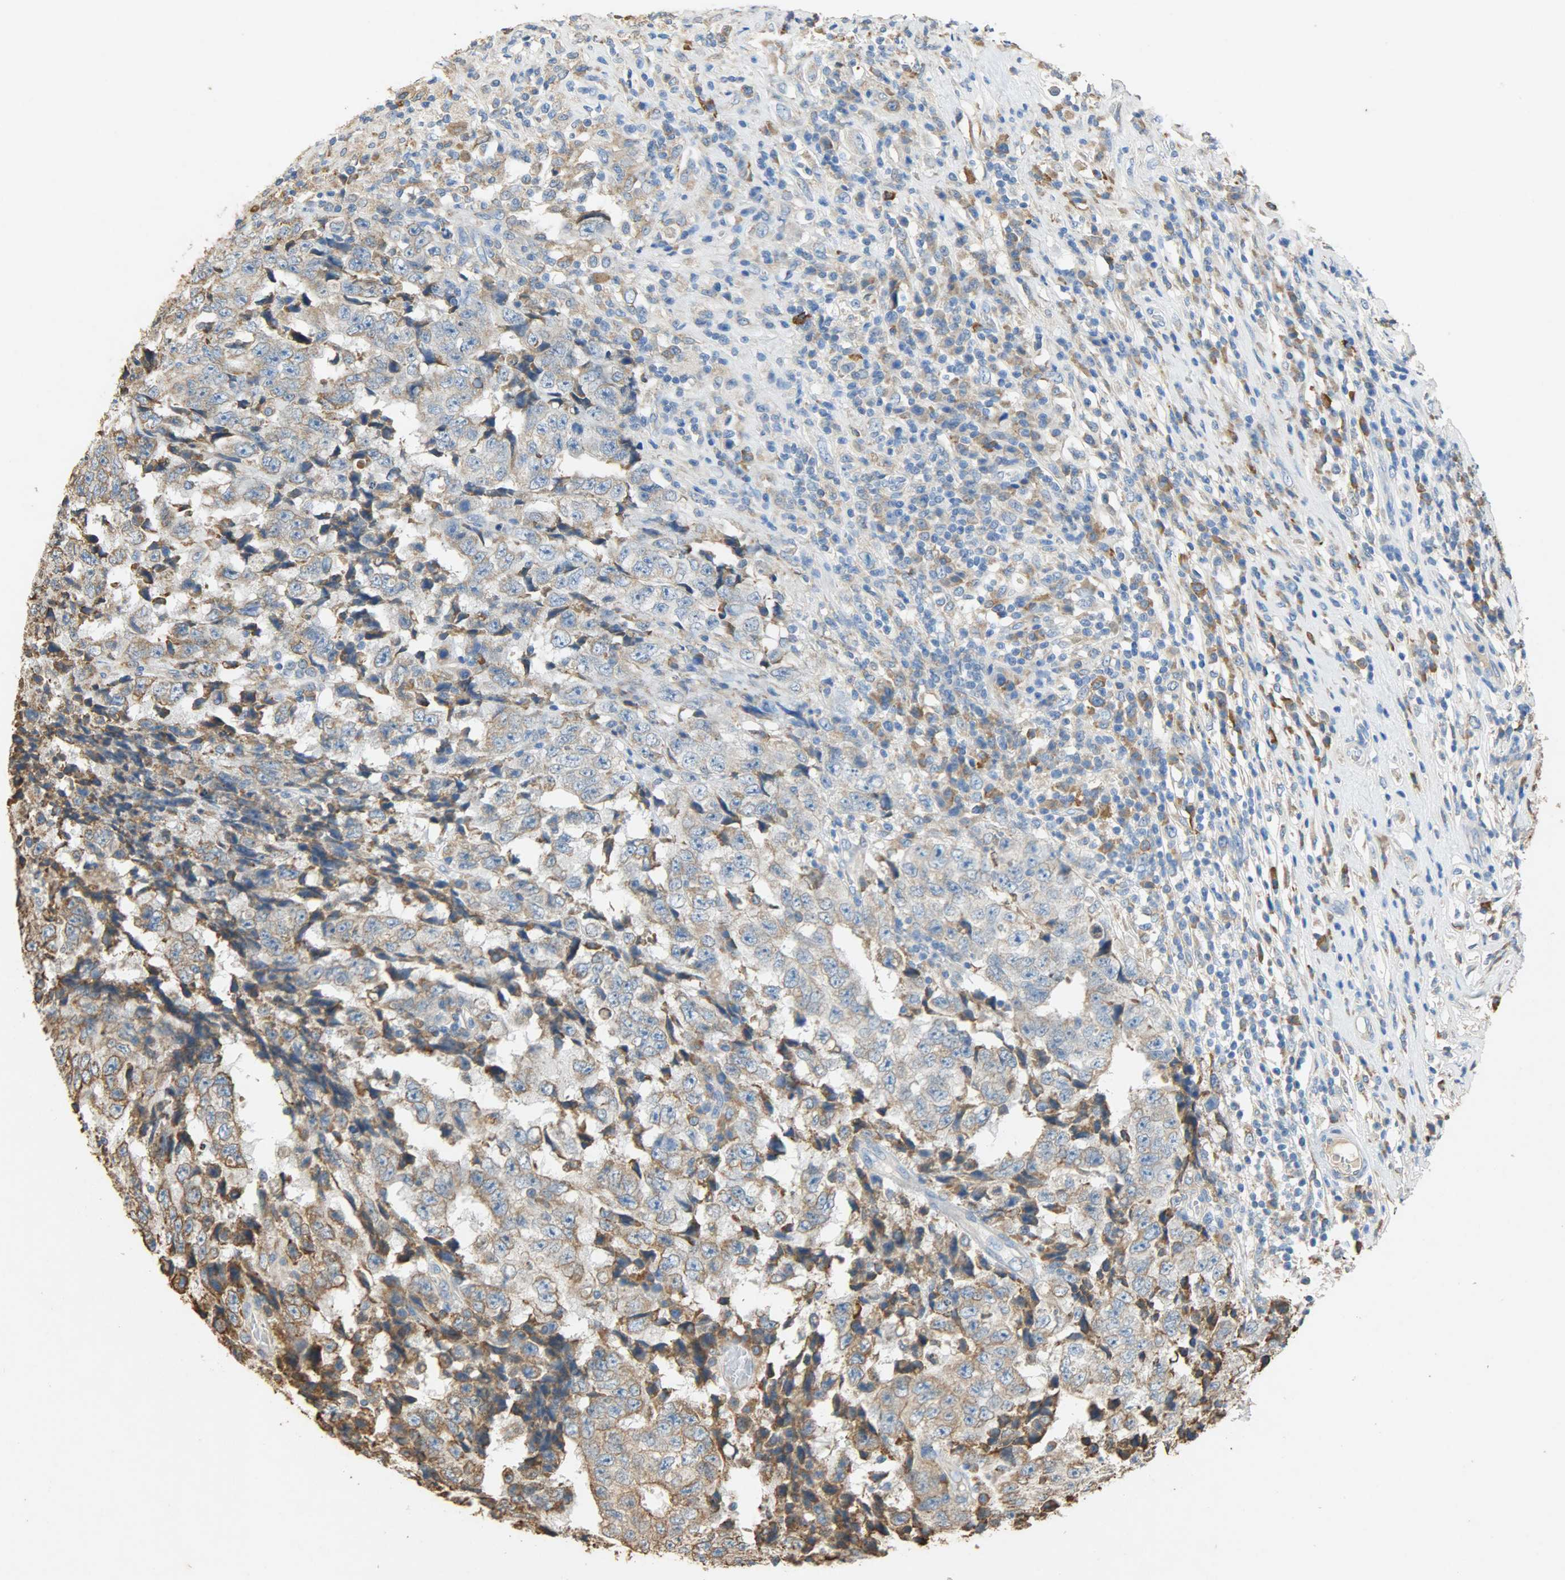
{"staining": {"intensity": "moderate", "quantity": ">75%", "location": "cytoplasmic/membranous"}, "tissue": "testis cancer", "cell_type": "Tumor cells", "image_type": "cancer", "snomed": [{"axis": "morphology", "description": "Necrosis, NOS"}, {"axis": "morphology", "description": "Carcinoma, Embryonal, NOS"}, {"axis": "topography", "description": "Testis"}], "caption": "Immunohistochemistry (IHC) (DAB (3,3'-diaminobenzidine)) staining of human embryonal carcinoma (testis) reveals moderate cytoplasmic/membranous protein expression in approximately >75% of tumor cells.", "gene": "HSPA5", "patient": {"sex": "male", "age": 19}}